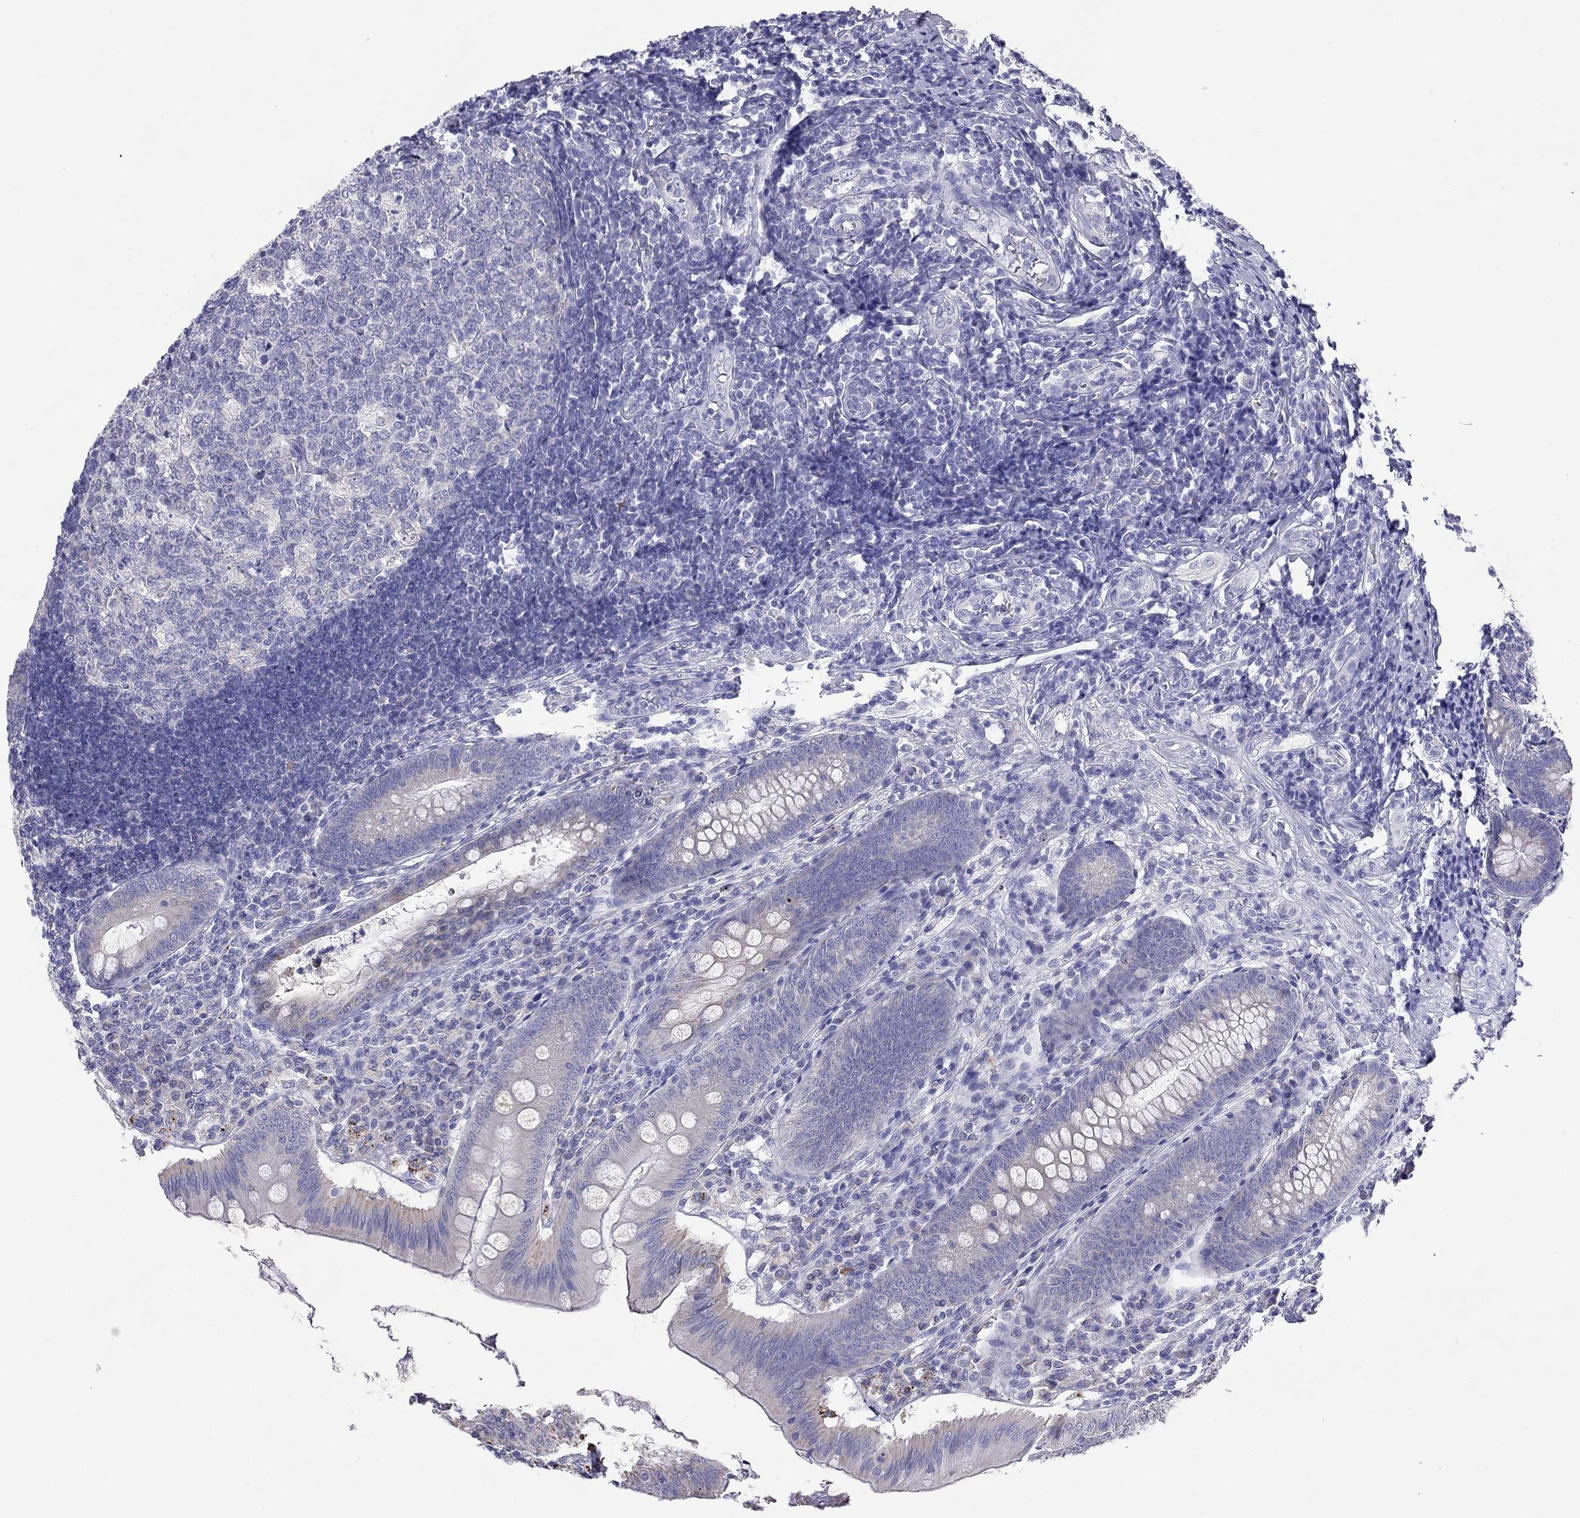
{"staining": {"intensity": "negative", "quantity": "none", "location": "none"}, "tissue": "appendix", "cell_type": "Glandular cells", "image_type": "normal", "snomed": [{"axis": "morphology", "description": "Normal tissue, NOS"}, {"axis": "morphology", "description": "Inflammation, NOS"}, {"axis": "topography", "description": "Appendix"}], "caption": "Immunohistochemistry image of benign appendix: human appendix stained with DAB shows no significant protein staining in glandular cells.", "gene": "COL9A1", "patient": {"sex": "male", "age": 16}}